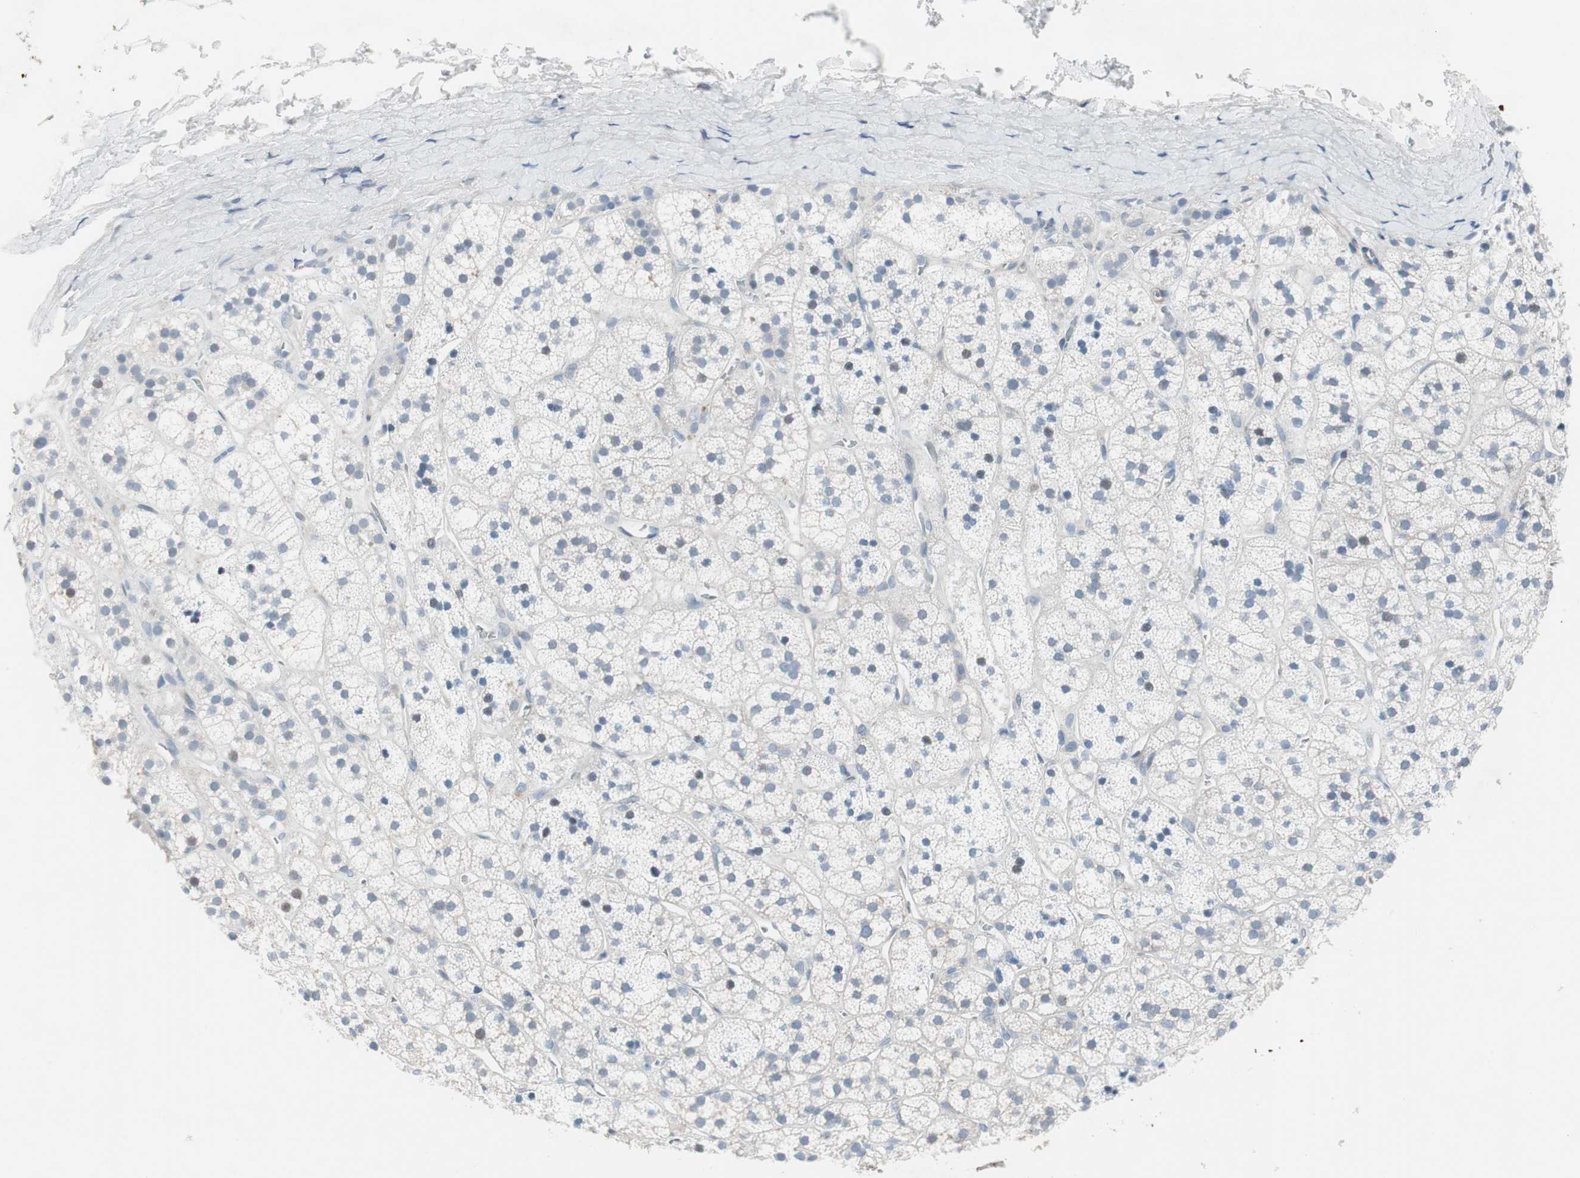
{"staining": {"intensity": "weak", "quantity": "25%-75%", "location": "cytoplasmic/membranous"}, "tissue": "adrenal gland", "cell_type": "Glandular cells", "image_type": "normal", "snomed": [{"axis": "morphology", "description": "Normal tissue, NOS"}, {"axis": "topography", "description": "Adrenal gland"}], "caption": "Immunohistochemistry (IHC) (DAB) staining of normal human adrenal gland displays weak cytoplasmic/membranous protein expression in about 25%-75% of glandular cells.", "gene": "PIGR", "patient": {"sex": "male", "age": 56}}